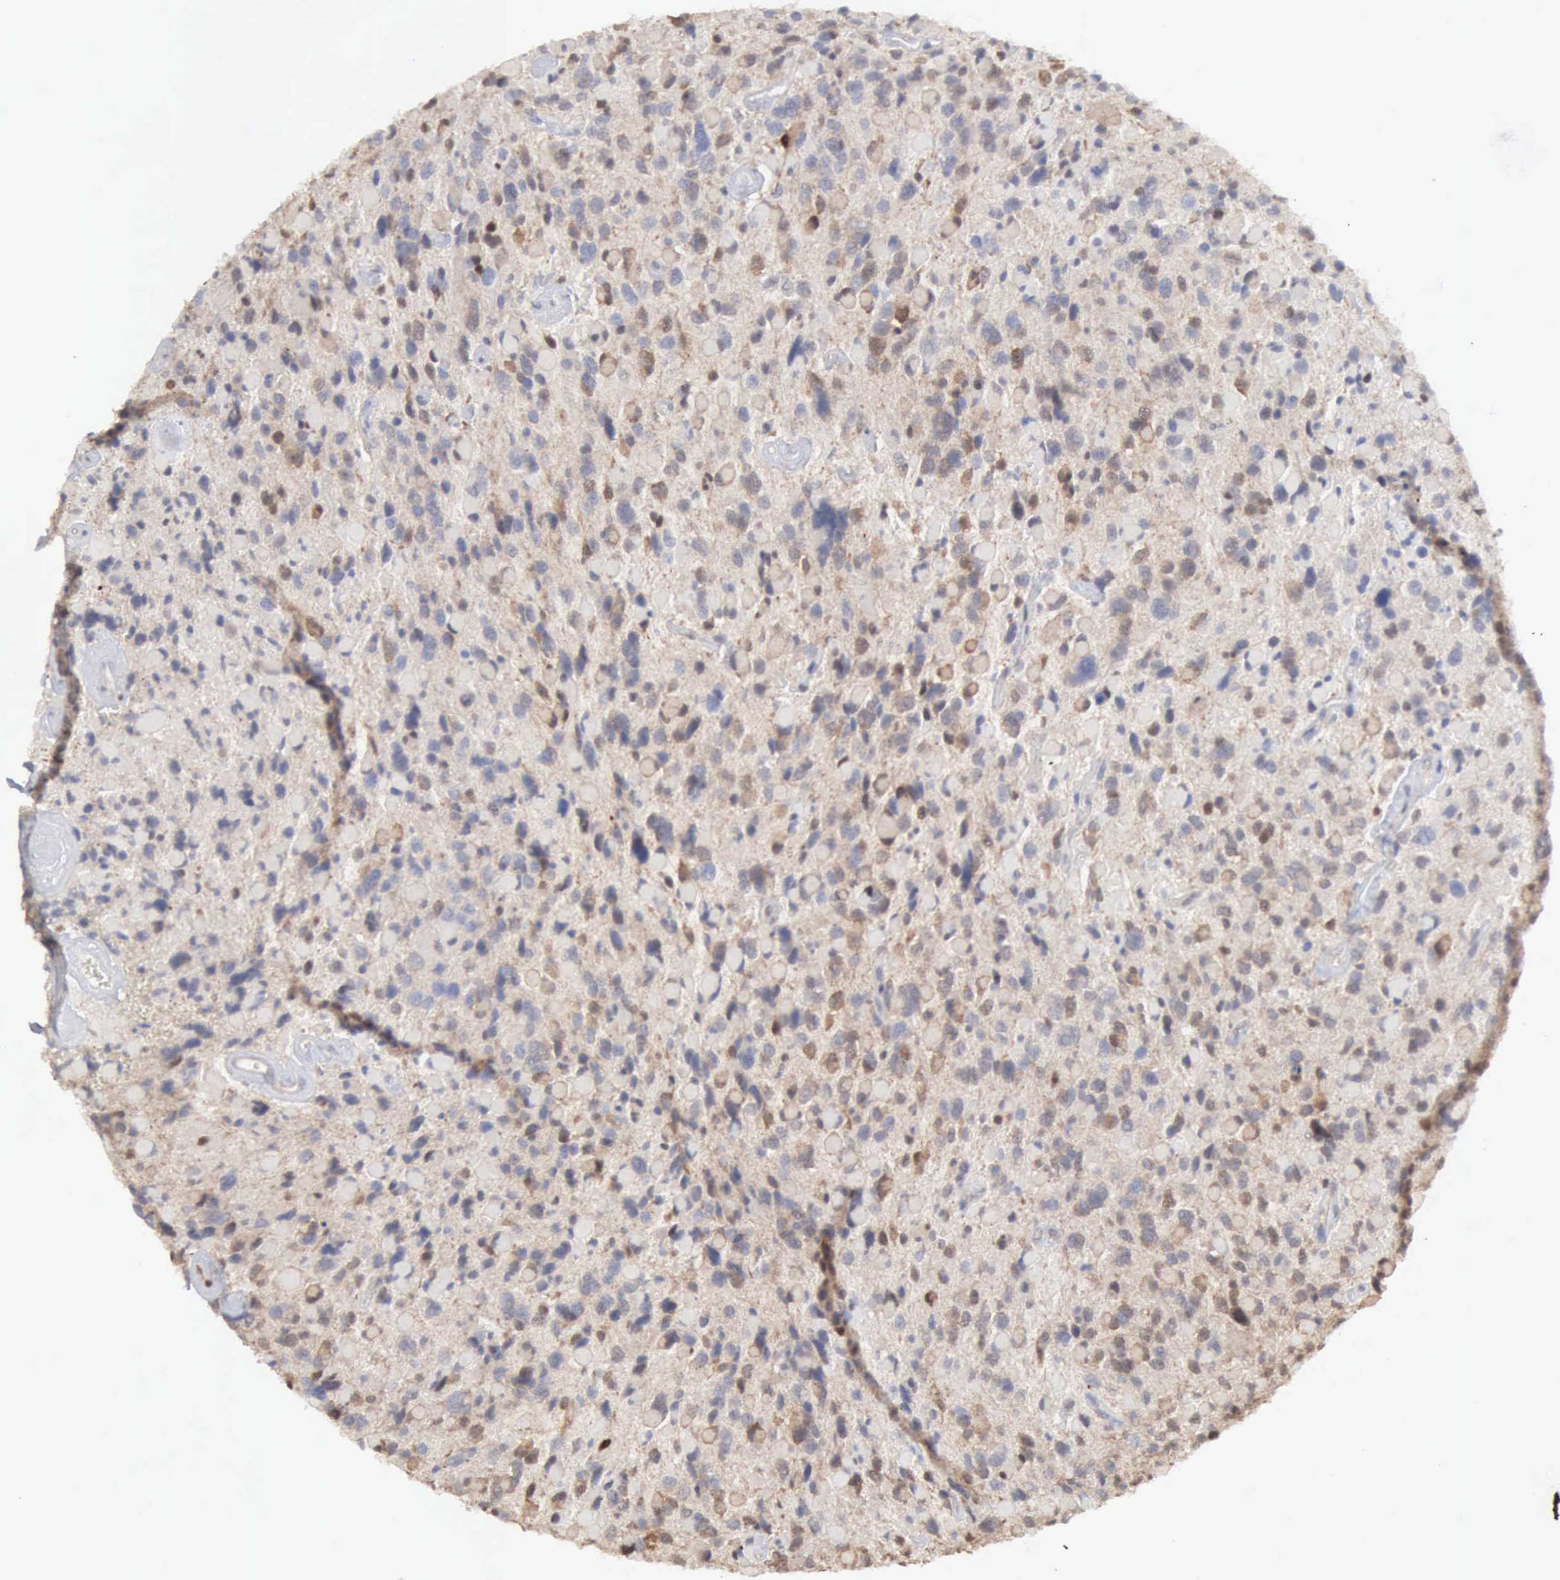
{"staining": {"intensity": "negative", "quantity": "none", "location": "none"}, "tissue": "glioma", "cell_type": "Tumor cells", "image_type": "cancer", "snomed": [{"axis": "morphology", "description": "Glioma, malignant, High grade"}, {"axis": "topography", "description": "Brain"}], "caption": "An IHC photomicrograph of glioma is shown. There is no staining in tumor cells of glioma.", "gene": "STAT1", "patient": {"sex": "female", "age": 37}}